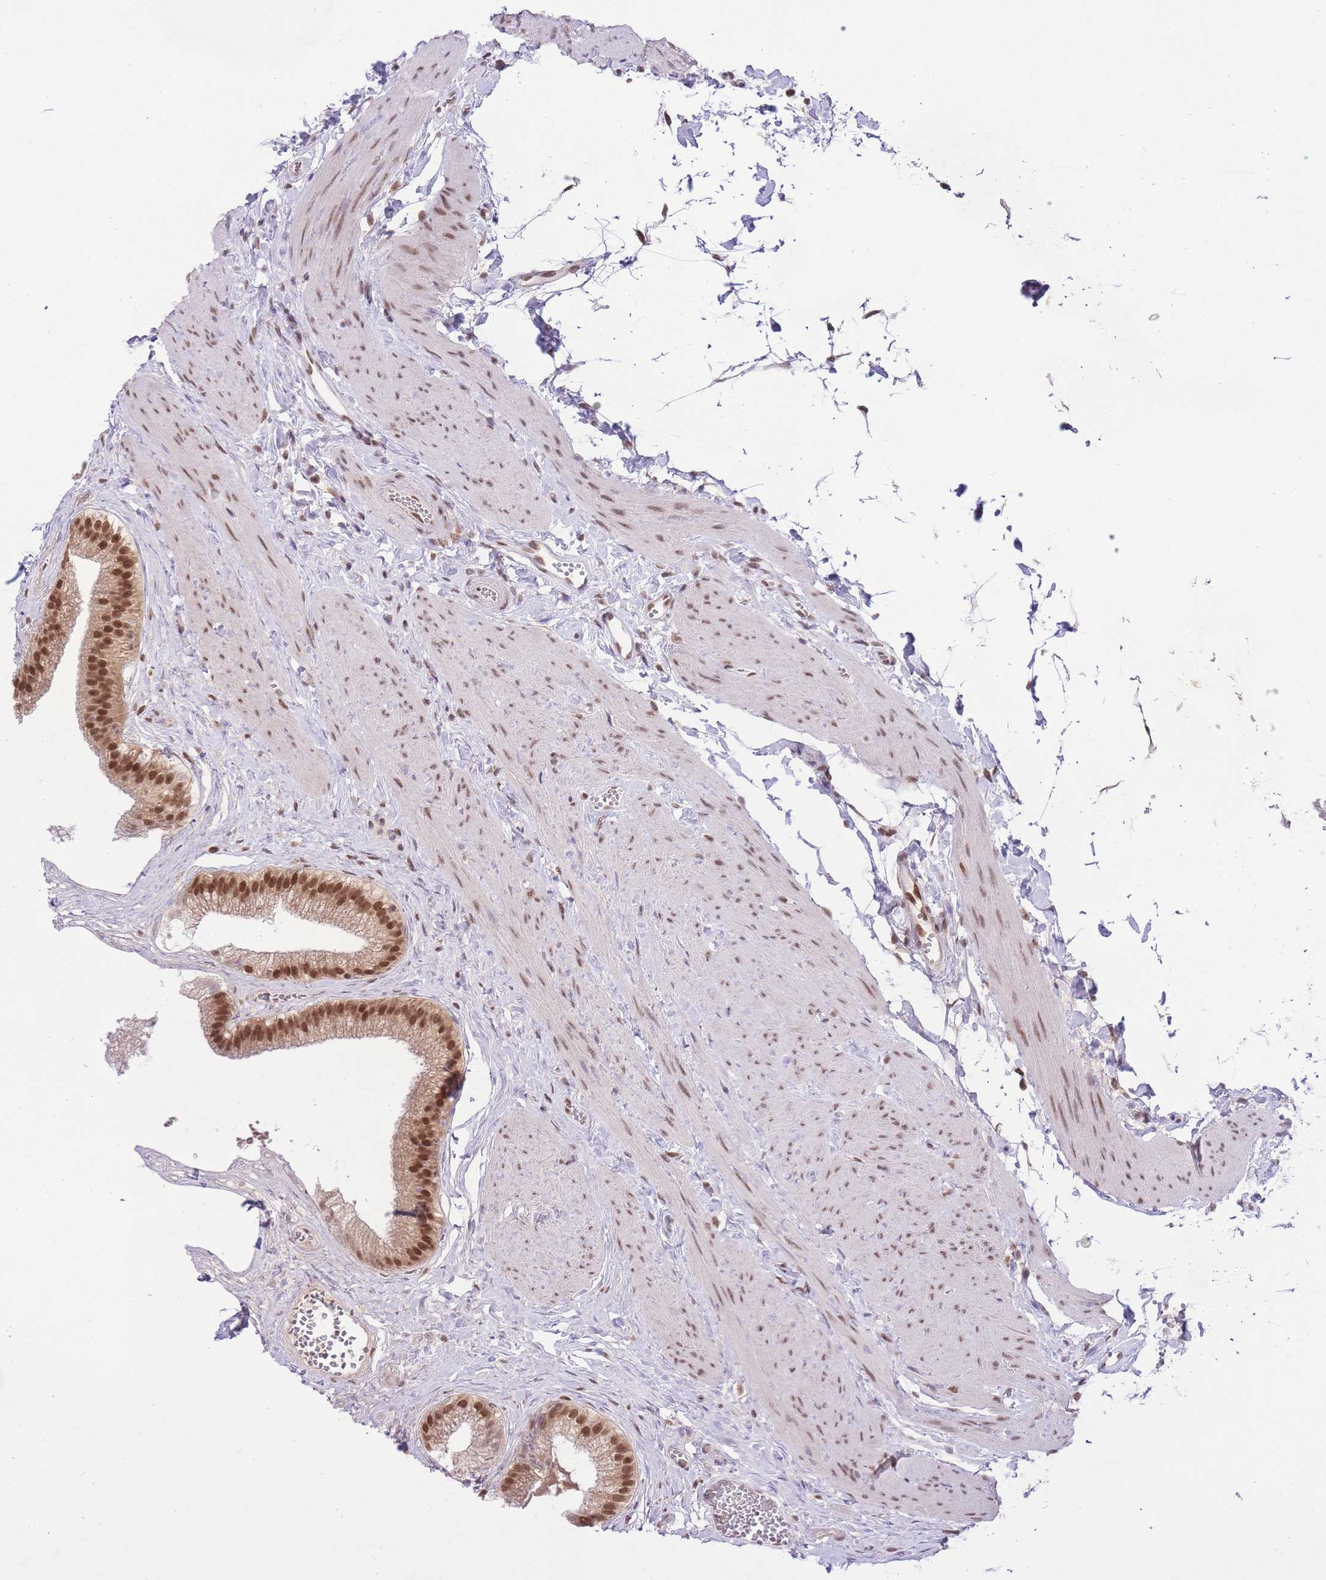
{"staining": {"intensity": "moderate", "quantity": ">75%", "location": "cytoplasmic/membranous,nuclear"}, "tissue": "gallbladder", "cell_type": "Glandular cells", "image_type": "normal", "snomed": [{"axis": "morphology", "description": "Normal tissue, NOS"}, {"axis": "topography", "description": "Gallbladder"}], "caption": "Approximately >75% of glandular cells in benign gallbladder reveal moderate cytoplasmic/membranous,nuclear protein expression as visualized by brown immunohistochemical staining.", "gene": "TMED3", "patient": {"sex": "female", "age": 54}}